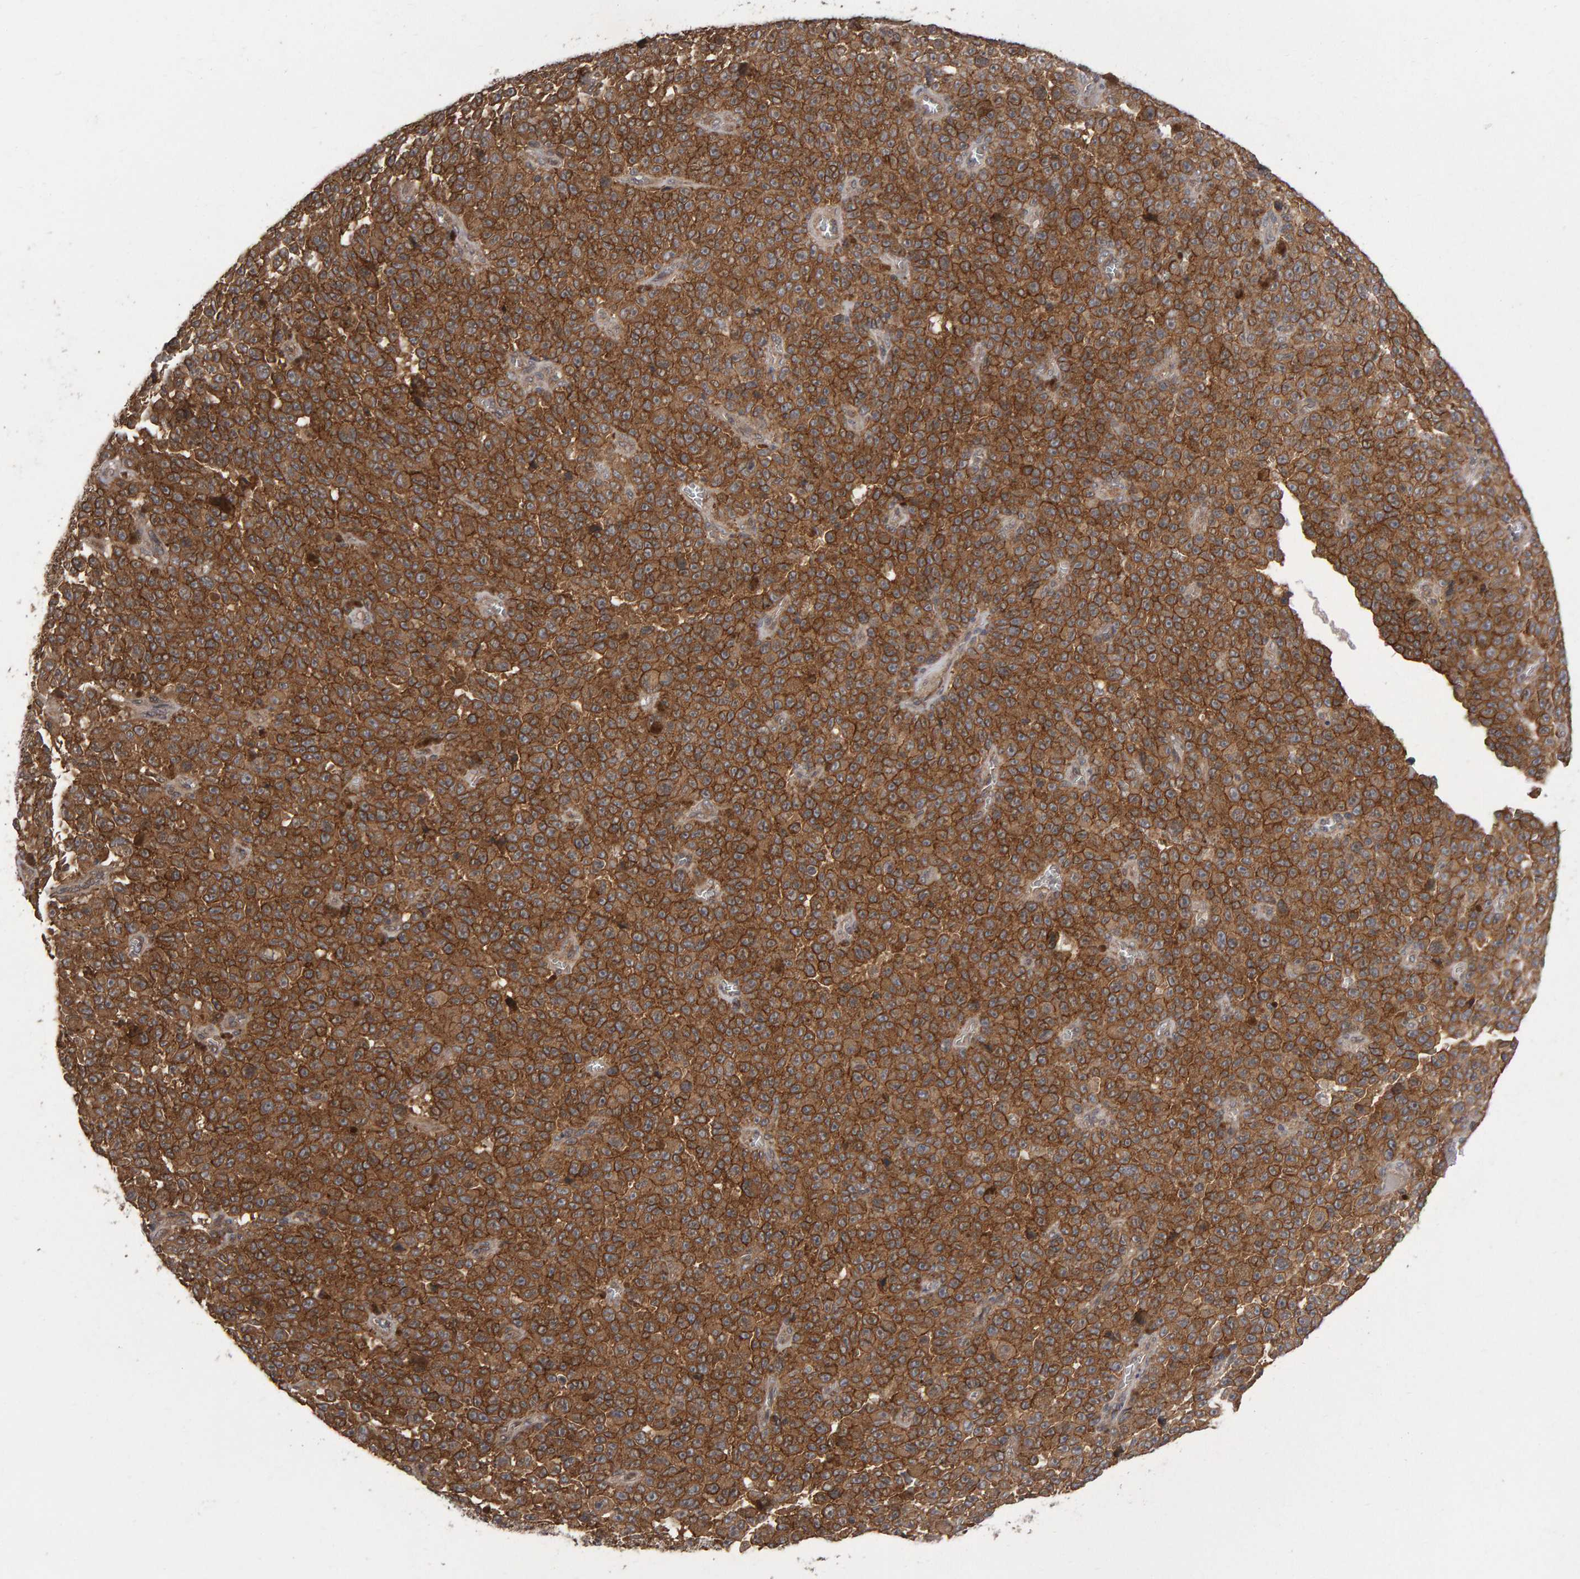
{"staining": {"intensity": "moderate", "quantity": ">75%", "location": "cytoplasmic/membranous"}, "tissue": "melanoma", "cell_type": "Tumor cells", "image_type": "cancer", "snomed": [{"axis": "morphology", "description": "Malignant melanoma, NOS"}, {"axis": "topography", "description": "Skin"}], "caption": "Malignant melanoma stained with a protein marker exhibits moderate staining in tumor cells.", "gene": "SCRIB", "patient": {"sex": "female", "age": 82}}